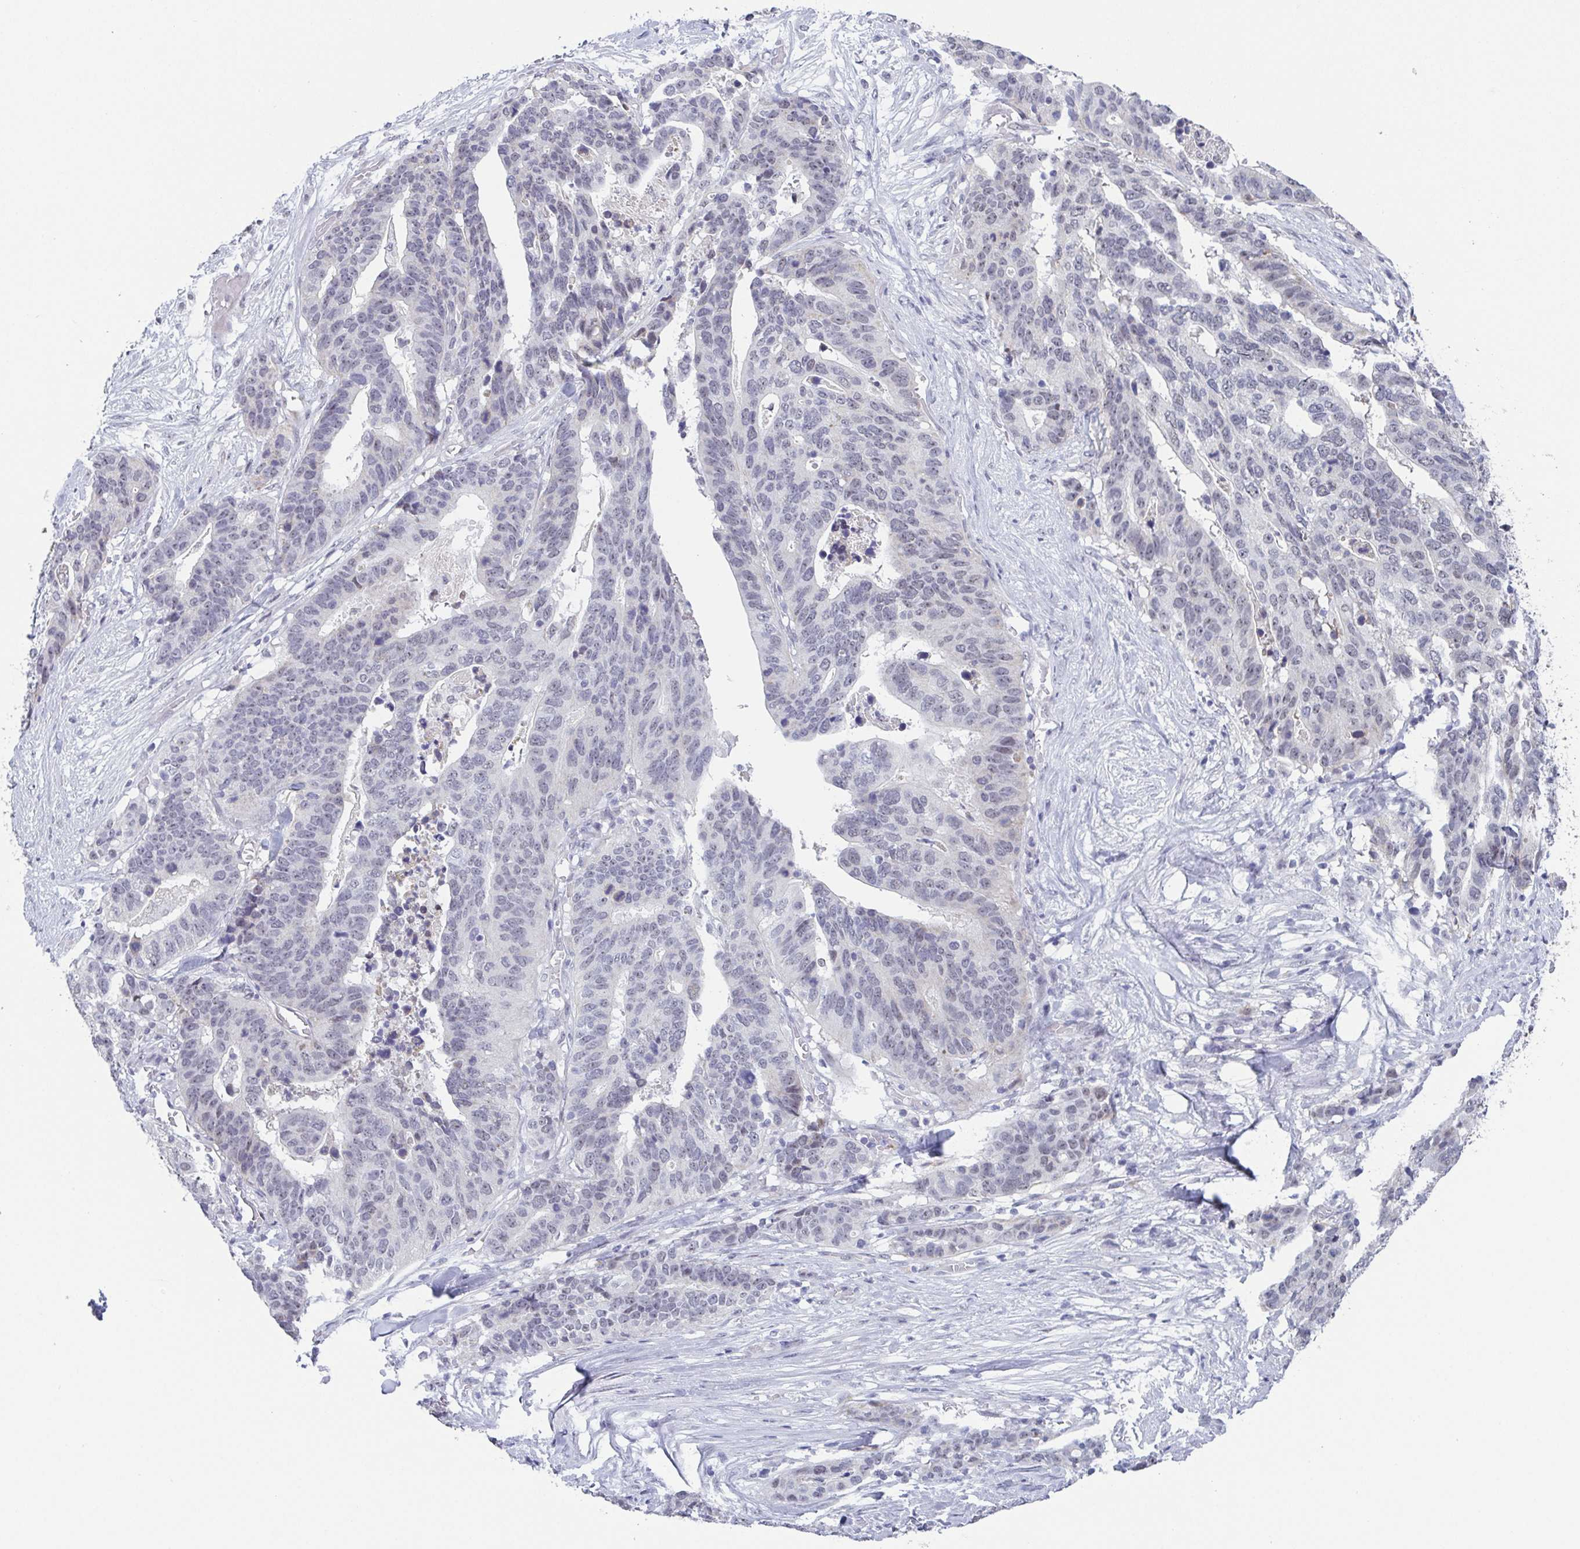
{"staining": {"intensity": "negative", "quantity": "none", "location": "none"}, "tissue": "stomach cancer", "cell_type": "Tumor cells", "image_type": "cancer", "snomed": [{"axis": "morphology", "description": "Adenocarcinoma, NOS"}, {"axis": "topography", "description": "Stomach, upper"}], "caption": "This image is of adenocarcinoma (stomach) stained with immunohistochemistry (IHC) to label a protein in brown with the nuclei are counter-stained blue. There is no expression in tumor cells. Nuclei are stained in blue.", "gene": "EXOSC7", "patient": {"sex": "female", "age": 67}}